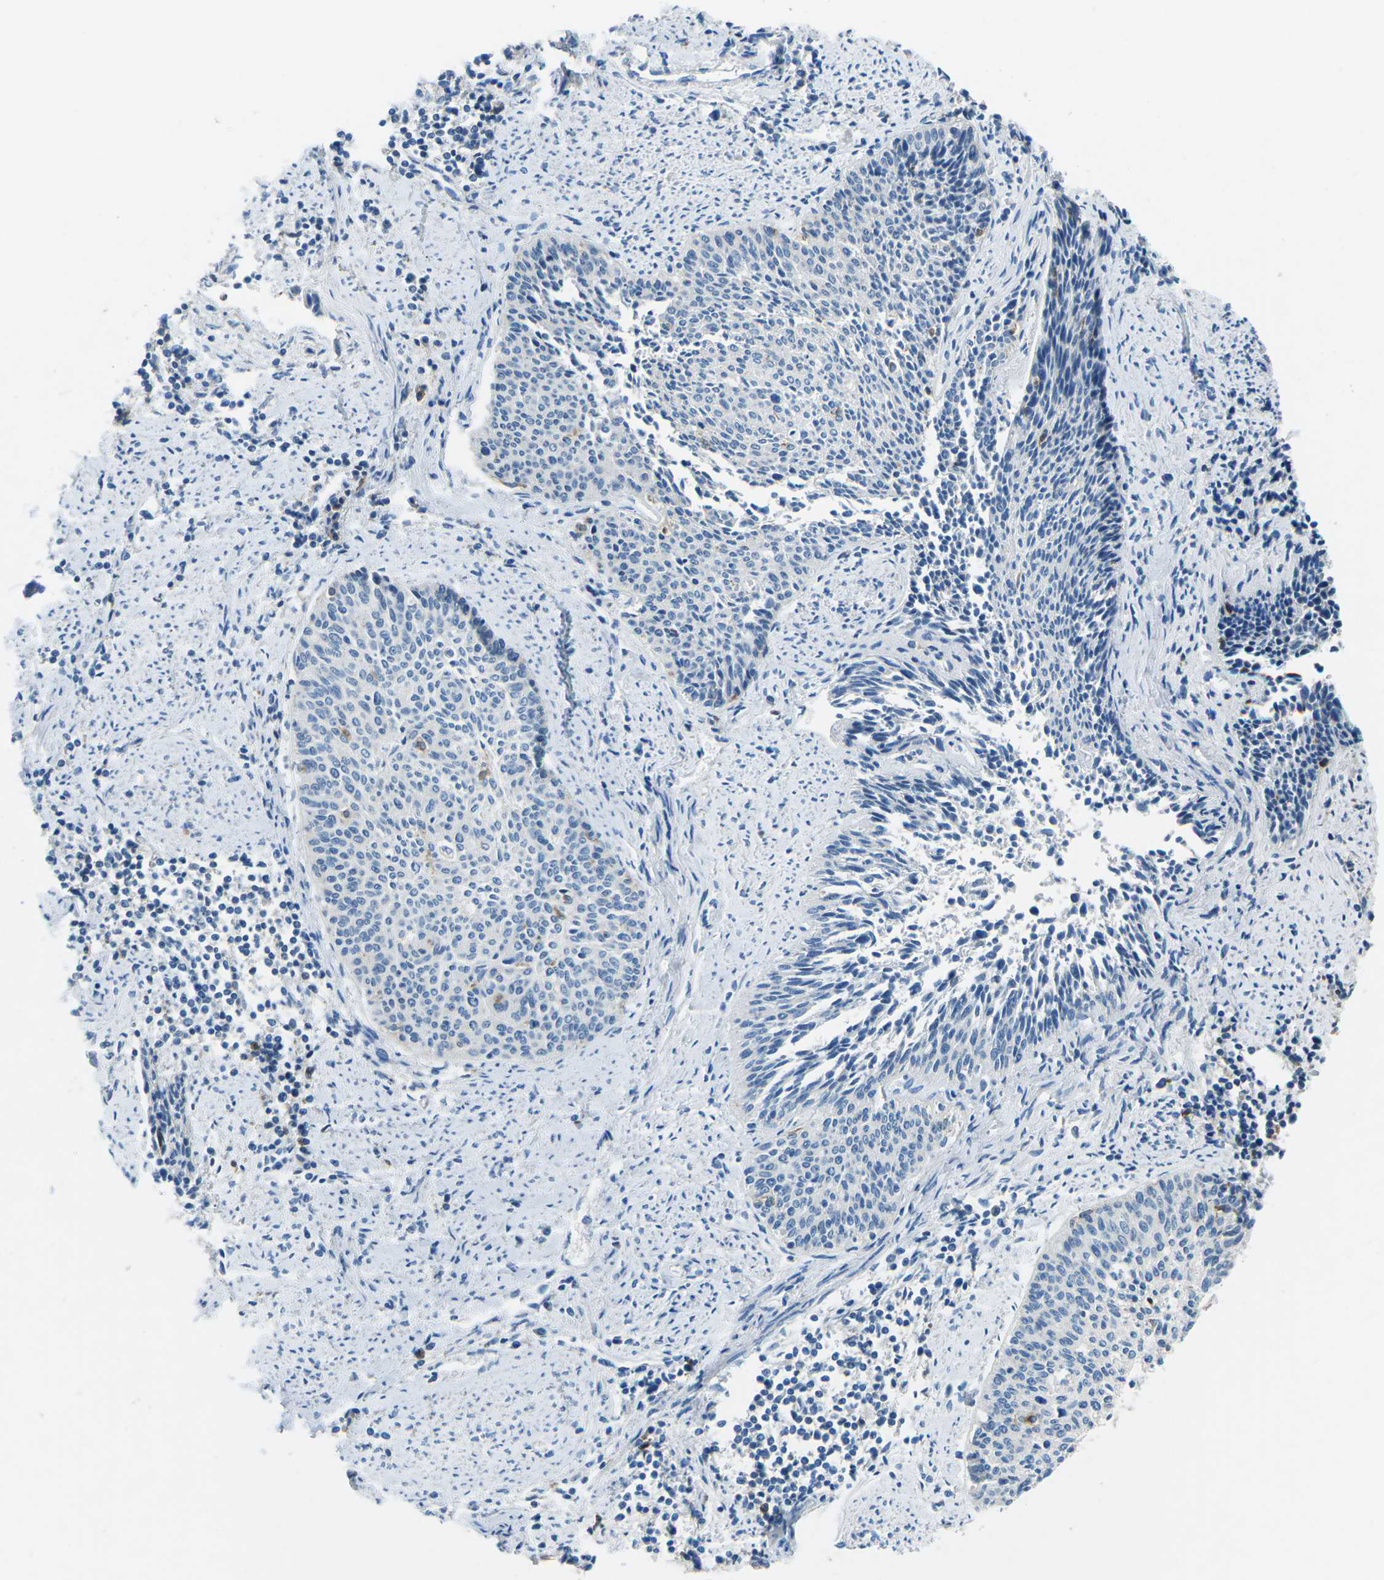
{"staining": {"intensity": "negative", "quantity": "none", "location": "none"}, "tissue": "cervical cancer", "cell_type": "Tumor cells", "image_type": "cancer", "snomed": [{"axis": "morphology", "description": "Squamous cell carcinoma, NOS"}, {"axis": "topography", "description": "Cervix"}], "caption": "DAB (3,3'-diaminobenzidine) immunohistochemical staining of human cervical cancer demonstrates no significant positivity in tumor cells.", "gene": "CD1D", "patient": {"sex": "female", "age": 55}}